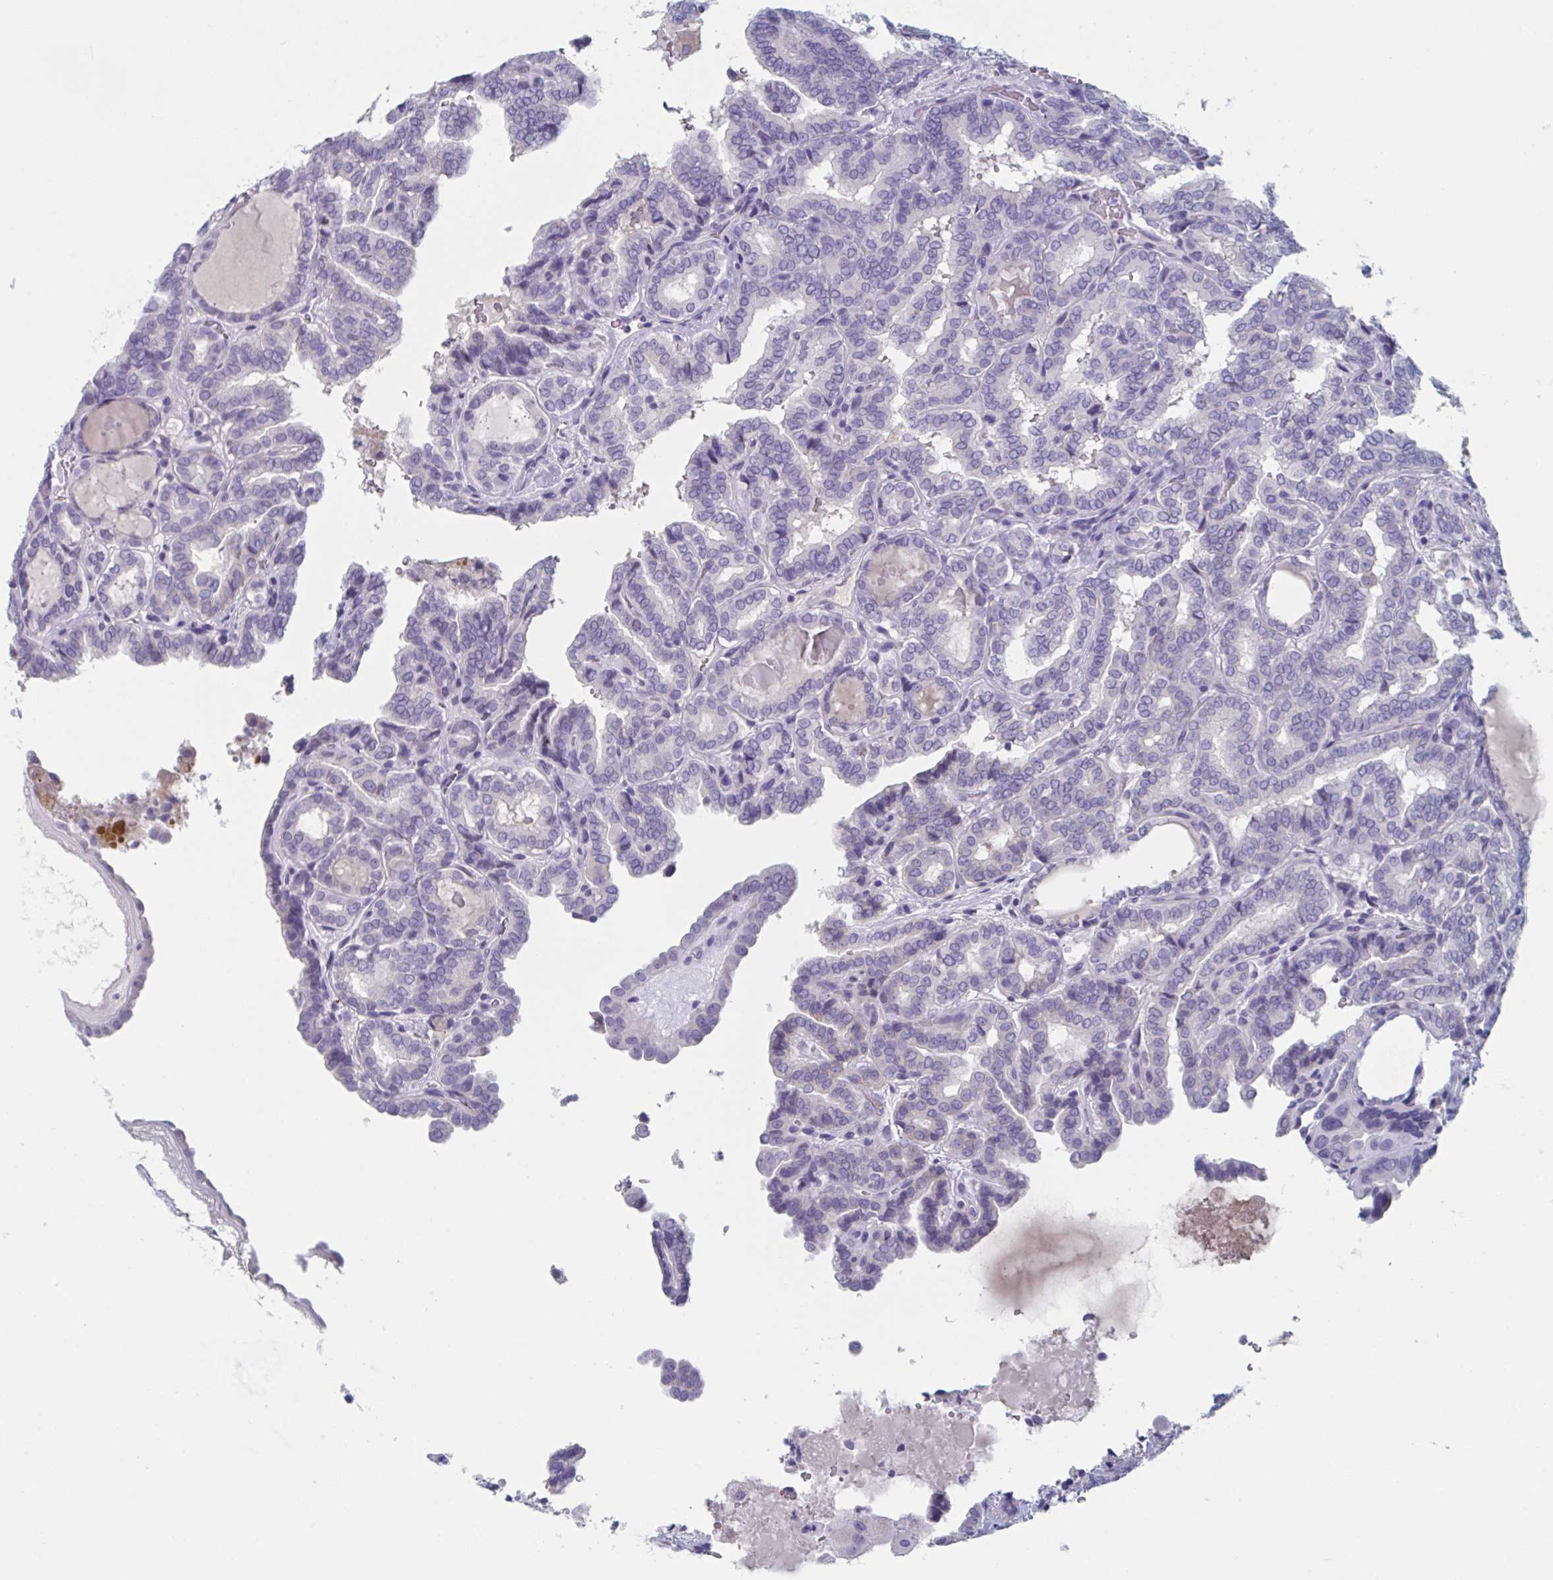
{"staining": {"intensity": "negative", "quantity": "none", "location": "none"}, "tissue": "thyroid cancer", "cell_type": "Tumor cells", "image_type": "cancer", "snomed": [{"axis": "morphology", "description": "Papillary adenocarcinoma, NOS"}, {"axis": "topography", "description": "Thyroid gland"}], "caption": "High magnification brightfield microscopy of thyroid papillary adenocarcinoma stained with DAB (brown) and counterstained with hematoxylin (blue): tumor cells show no significant positivity. (DAB (3,3'-diaminobenzidine) immunohistochemistry with hematoxylin counter stain).", "gene": "NDUFC2", "patient": {"sex": "female", "age": 46}}